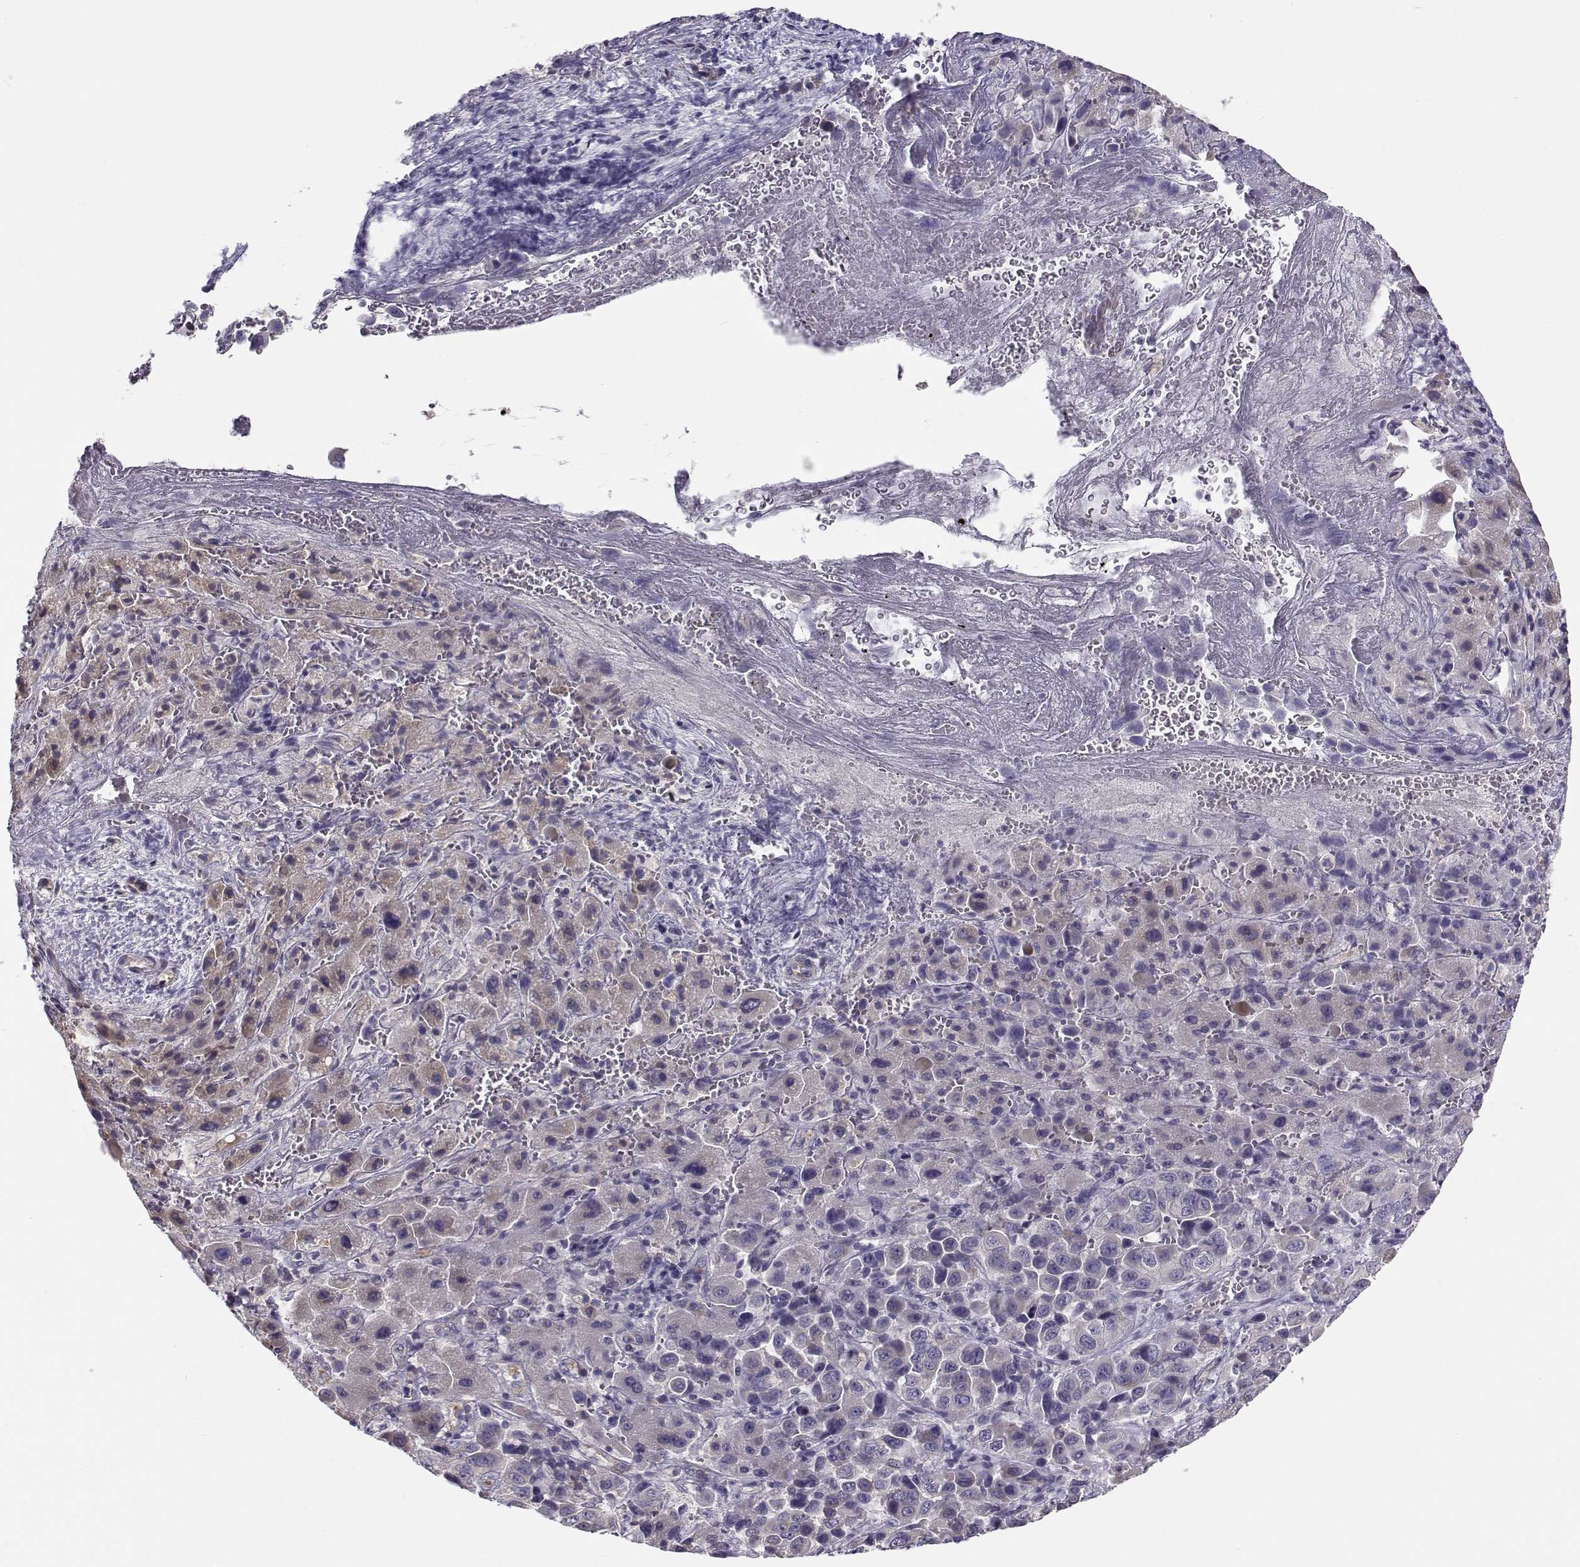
{"staining": {"intensity": "weak", "quantity": "<25%", "location": "cytoplasmic/membranous"}, "tissue": "liver cancer", "cell_type": "Tumor cells", "image_type": "cancer", "snomed": [{"axis": "morphology", "description": "Cholangiocarcinoma"}, {"axis": "topography", "description": "Liver"}], "caption": "The micrograph exhibits no significant expression in tumor cells of liver cancer (cholangiocarcinoma). The staining is performed using DAB (3,3'-diaminobenzidine) brown chromogen with nuclei counter-stained in using hematoxylin.", "gene": "BEND6", "patient": {"sex": "female", "age": 52}}